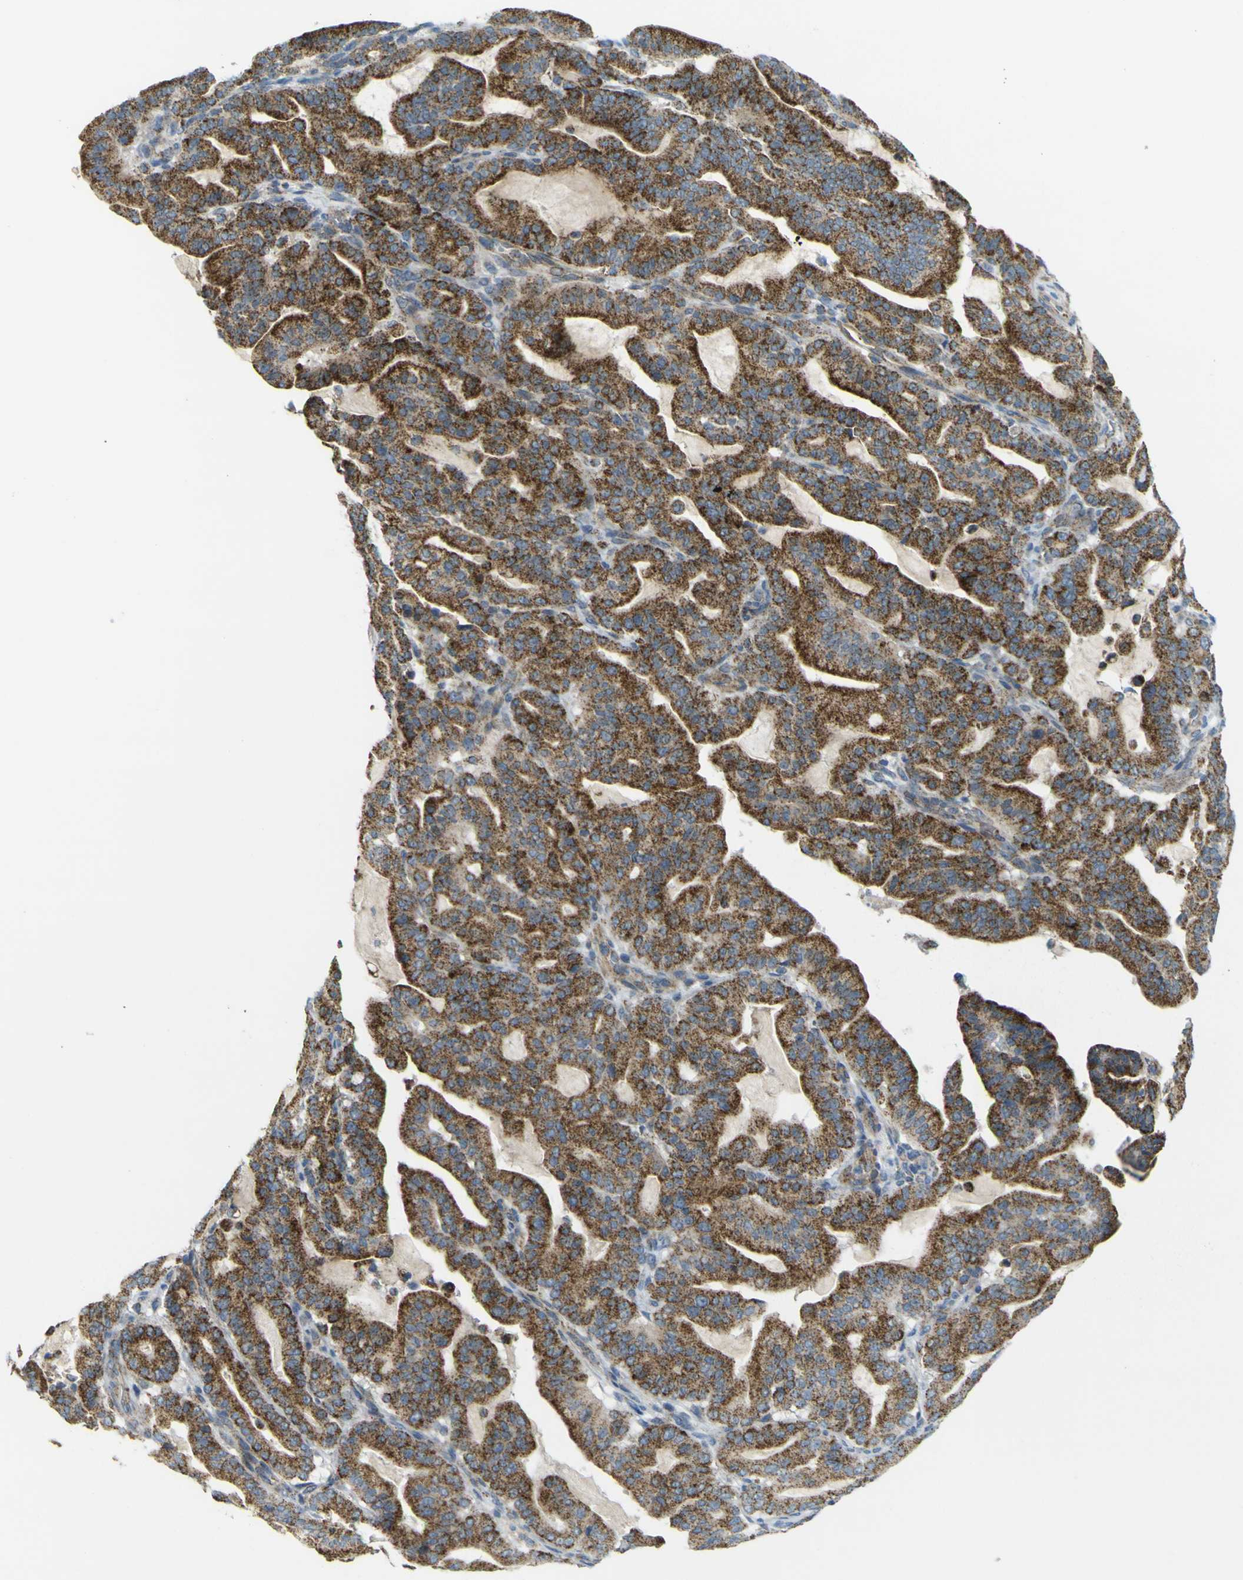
{"staining": {"intensity": "strong", "quantity": ">75%", "location": "cytoplasmic/membranous"}, "tissue": "pancreatic cancer", "cell_type": "Tumor cells", "image_type": "cancer", "snomed": [{"axis": "morphology", "description": "Adenocarcinoma, NOS"}, {"axis": "topography", "description": "Pancreas"}], "caption": "Immunohistochemistry photomicrograph of neoplastic tissue: pancreatic cancer (adenocarcinoma) stained using immunohistochemistry shows high levels of strong protein expression localized specifically in the cytoplasmic/membranous of tumor cells, appearing as a cytoplasmic/membranous brown color.", "gene": "ACBD5", "patient": {"sex": "male", "age": 63}}